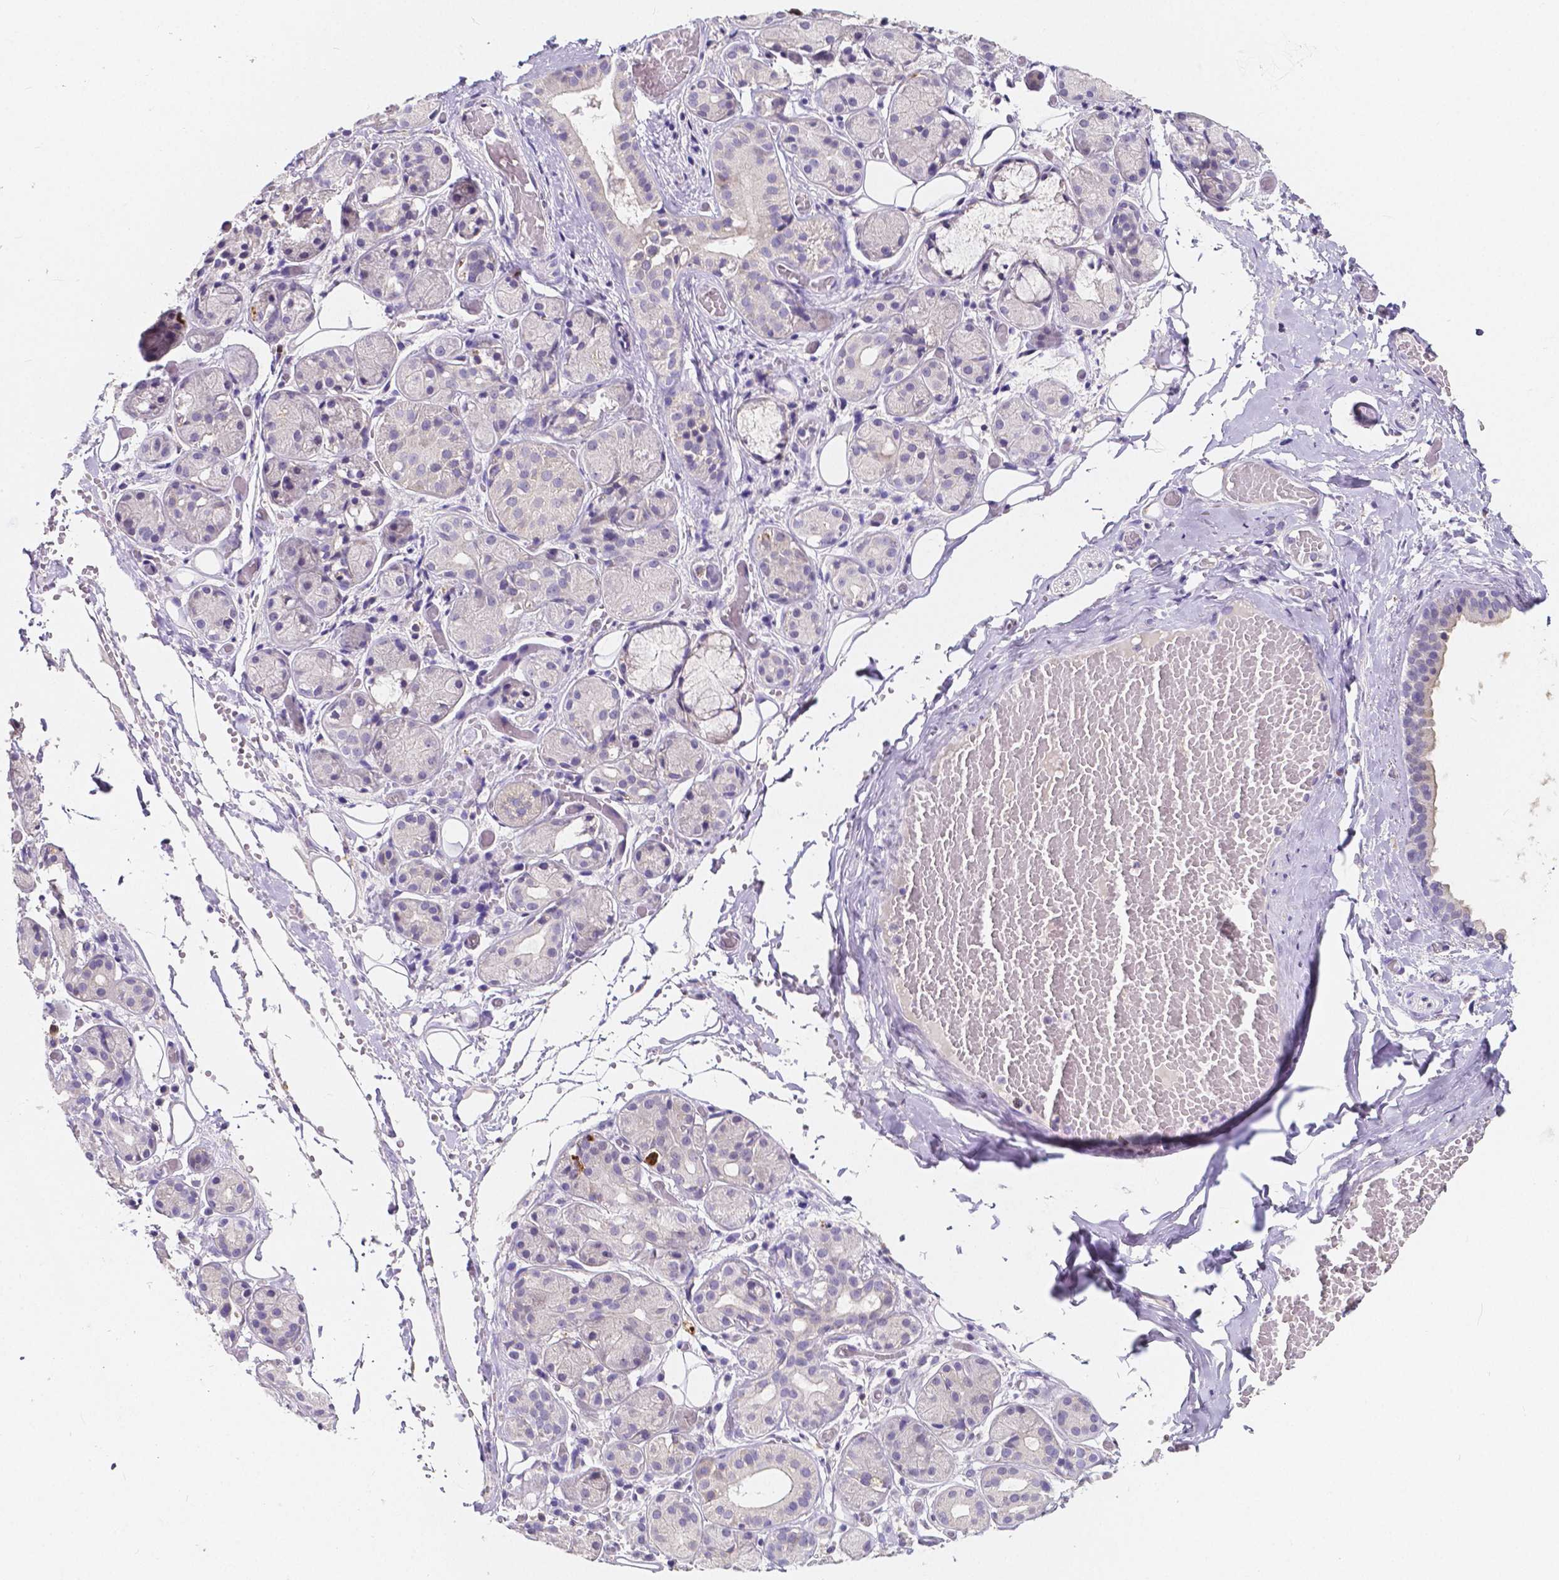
{"staining": {"intensity": "negative", "quantity": "none", "location": "none"}, "tissue": "salivary gland", "cell_type": "Glandular cells", "image_type": "normal", "snomed": [{"axis": "morphology", "description": "Normal tissue, NOS"}, {"axis": "topography", "description": "Salivary gland"}, {"axis": "topography", "description": "Peripheral nerve tissue"}], "caption": "A high-resolution micrograph shows immunohistochemistry staining of normal salivary gland, which displays no significant staining in glandular cells.", "gene": "ACP5", "patient": {"sex": "male", "age": 71}}